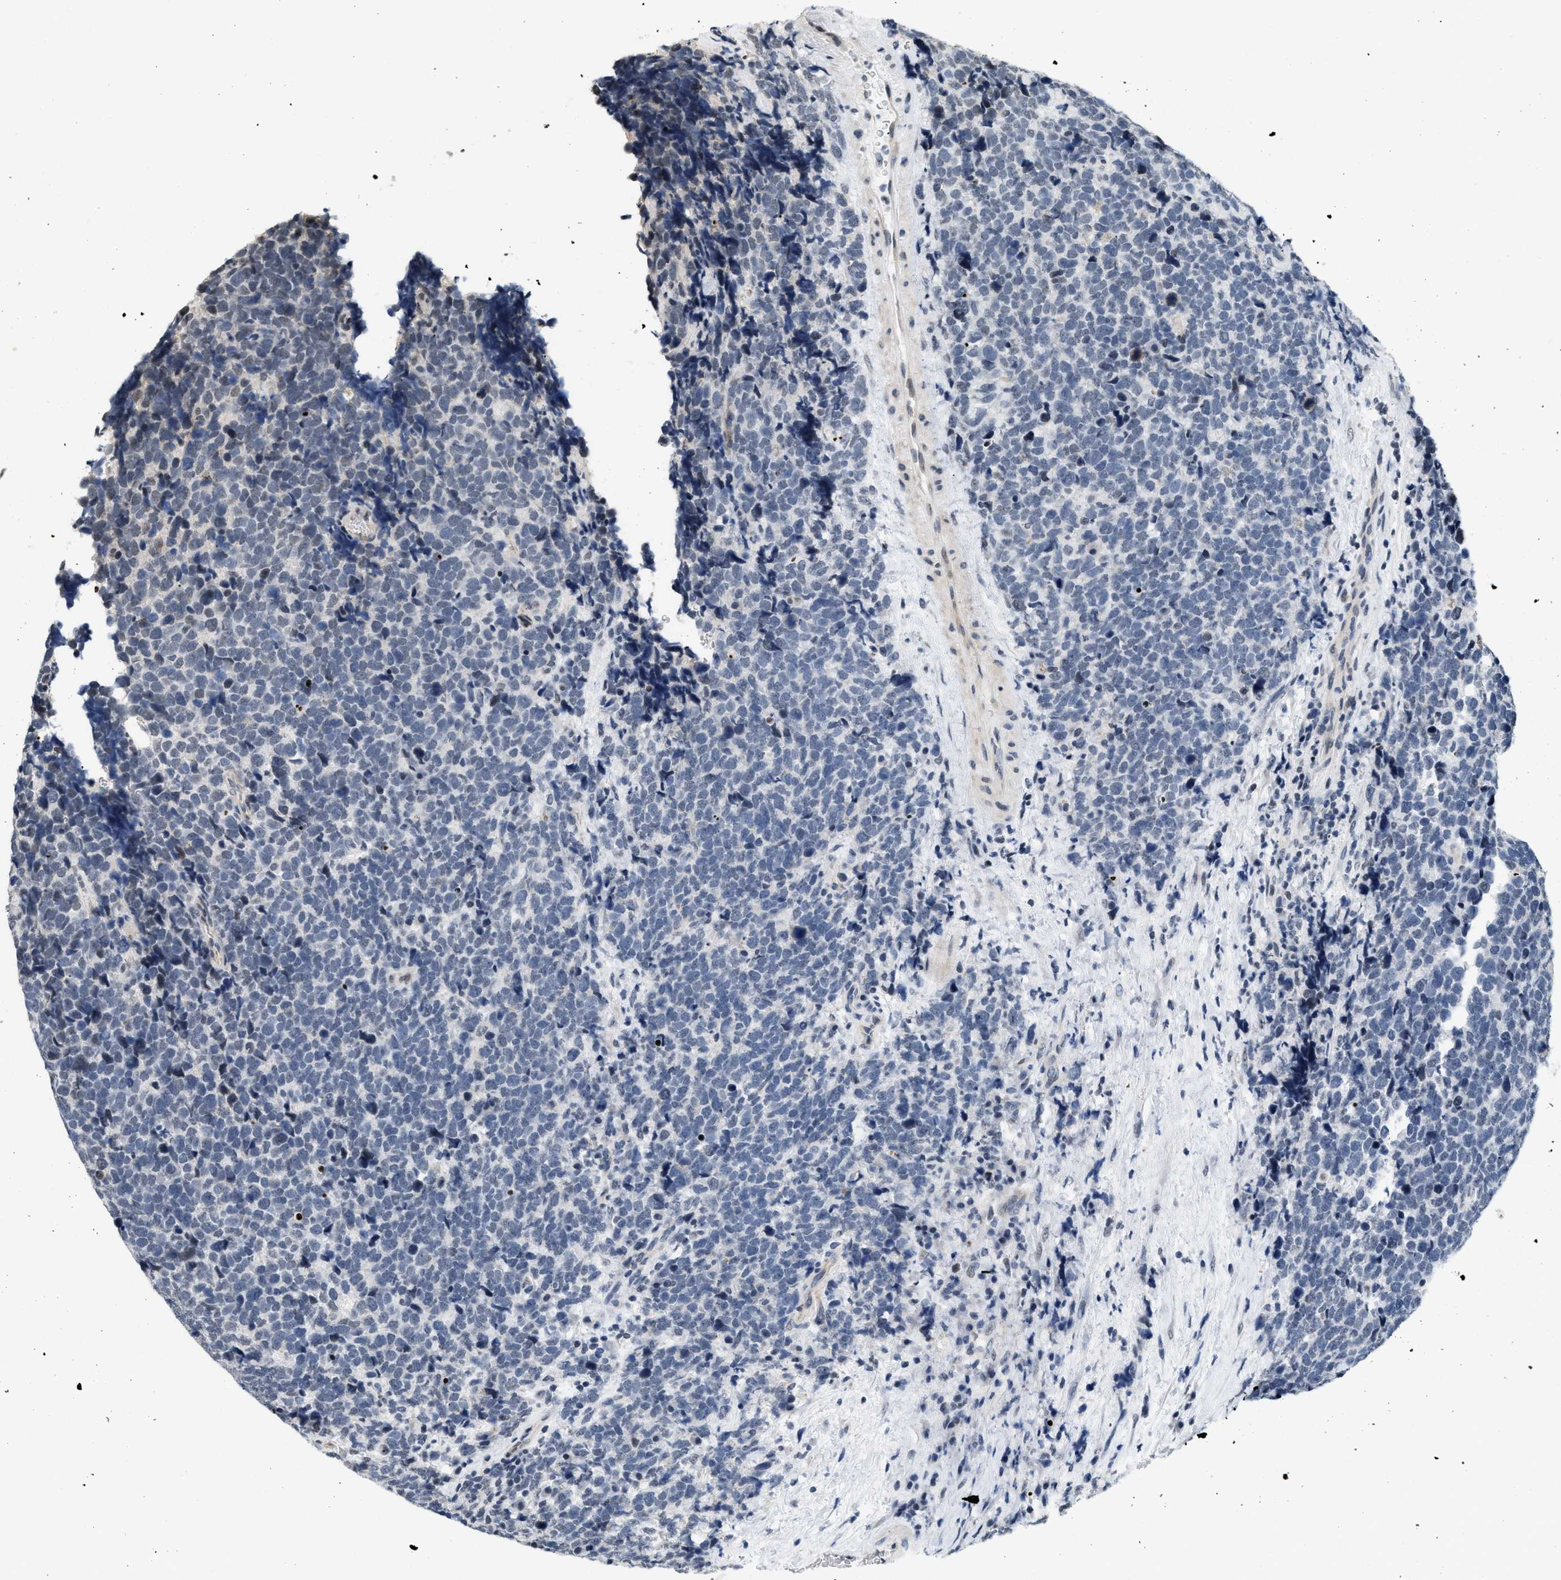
{"staining": {"intensity": "negative", "quantity": "none", "location": "none"}, "tissue": "urothelial cancer", "cell_type": "Tumor cells", "image_type": "cancer", "snomed": [{"axis": "morphology", "description": "Urothelial carcinoma, High grade"}, {"axis": "topography", "description": "Urinary bladder"}], "caption": "Immunohistochemistry image of neoplastic tissue: urothelial cancer stained with DAB reveals no significant protein staining in tumor cells. (Immunohistochemistry (ihc), brightfield microscopy, high magnification).", "gene": "RAF1", "patient": {"sex": "female", "age": 82}}